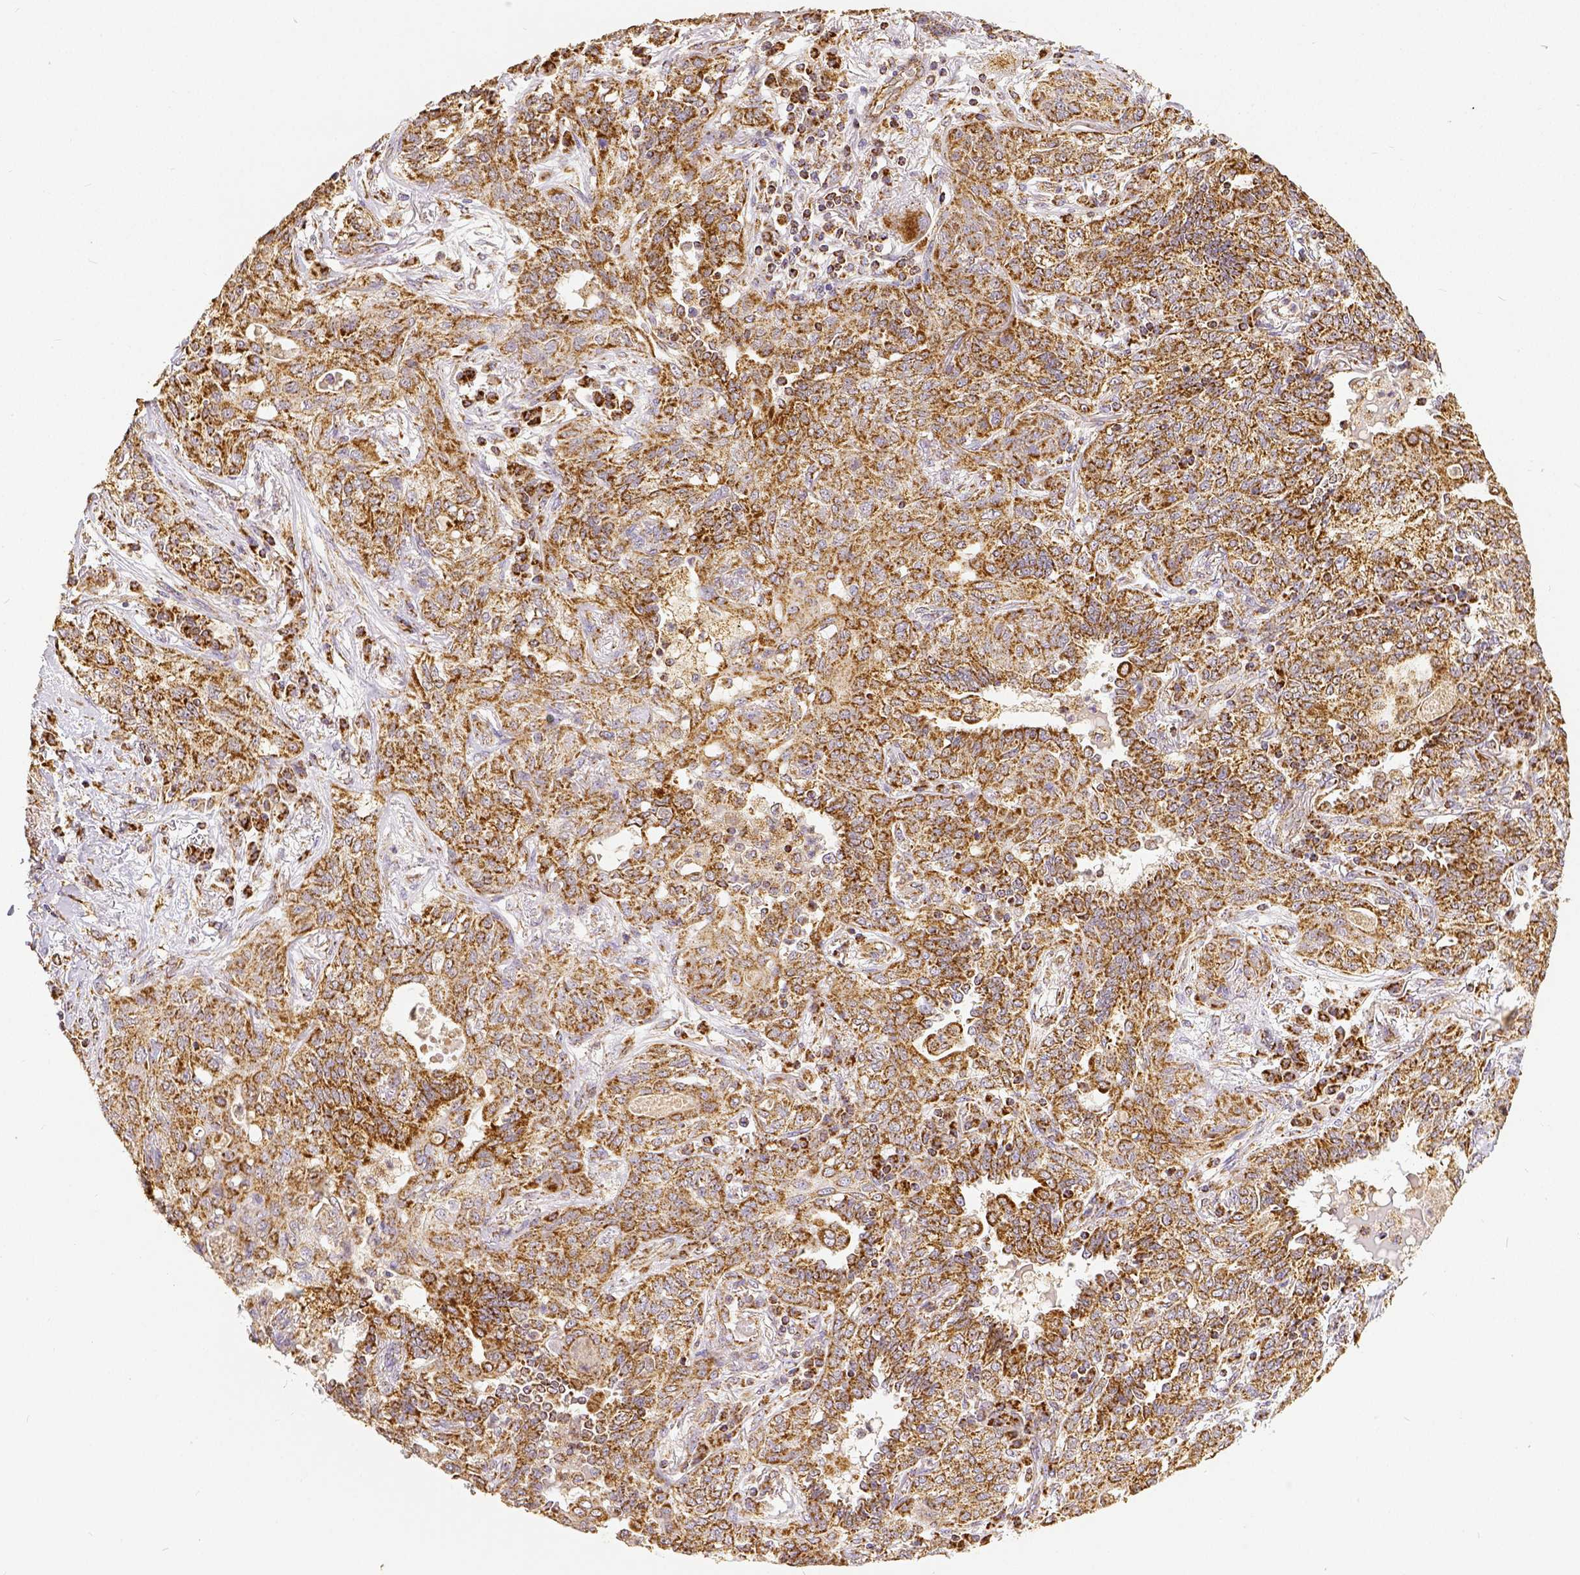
{"staining": {"intensity": "moderate", "quantity": ">75%", "location": "cytoplasmic/membranous"}, "tissue": "lung cancer", "cell_type": "Tumor cells", "image_type": "cancer", "snomed": [{"axis": "morphology", "description": "Squamous cell carcinoma, NOS"}, {"axis": "topography", "description": "Lung"}], "caption": "The photomicrograph shows a brown stain indicating the presence of a protein in the cytoplasmic/membranous of tumor cells in lung cancer (squamous cell carcinoma).", "gene": "SDHB", "patient": {"sex": "female", "age": 70}}